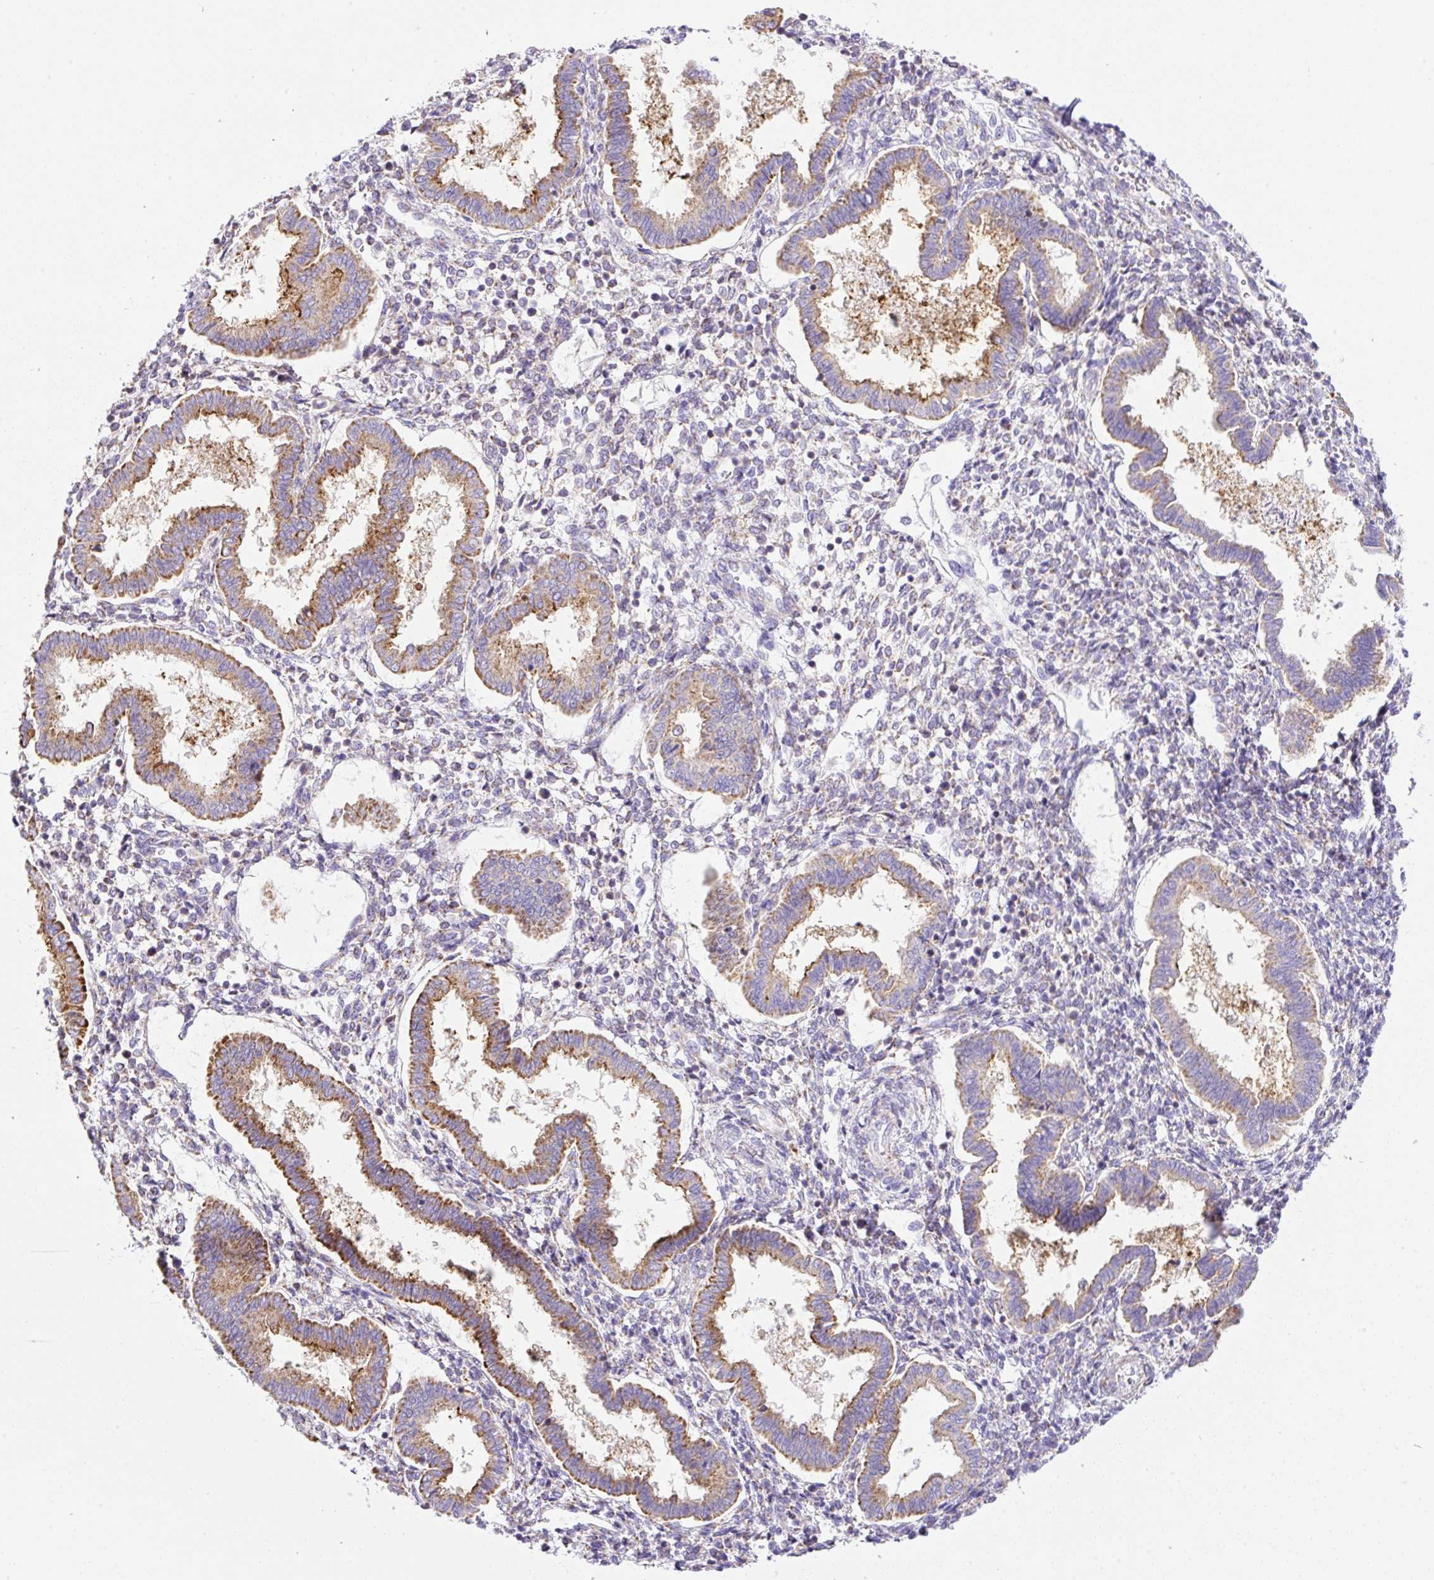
{"staining": {"intensity": "negative", "quantity": "none", "location": "none"}, "tissue": "endometrium", "cell_type": "Cells in endometrial stroma", "image_type": "normal", "snomed": [{"axis": "morphology", "description": "Normal tissue, NOS"}, {"axis": "topography", "description": "Endometrium"}], "caption": "Immunohistochemistry (IHC) of unremarkable endometrium displays no positivity in cells in endometrial stroma.", "gene": "NF1", "patient": {"sex": "female", "age": 24}}